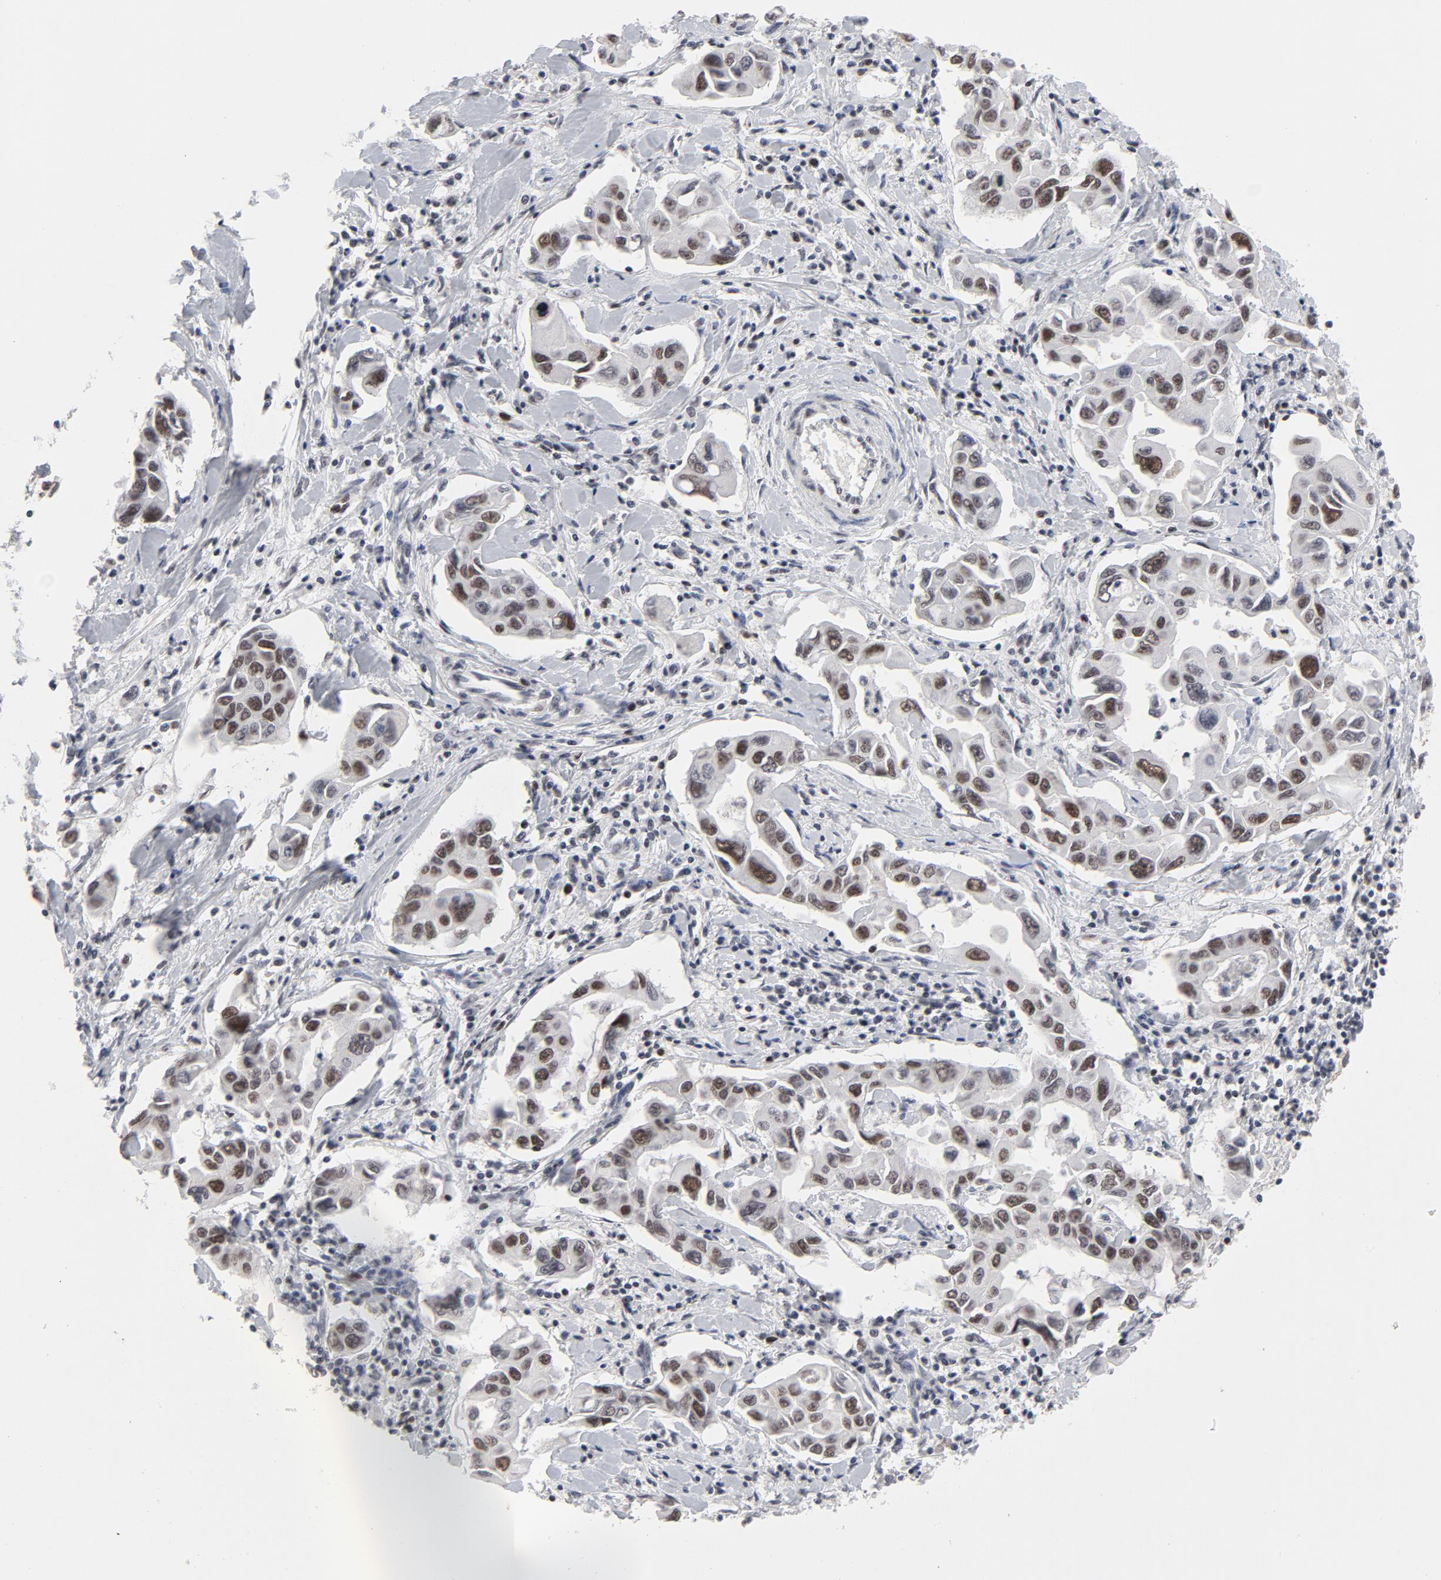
{"staining": {"intensity": "moderate", "quantity": "25%-75%", "location": "nuclear"}, "tissue": "lung cancer", "cell_type": "Tumor cells", "image_type": "cancer", "snomed": [{"axis": "morphology", "description": "Adenocarcinoma, NOS"}, {"axis": "topography", "description": "Lymph node"}, {"axis": "topography", "description": "Lung"}], "caption": "This is a photomicrograph of IHC staining of lung cancer (adenocarcinoma), which shows moderate staining in the nuclear of tumor cells.", "gene": "RFC4", "patient": {"sex": "male", "age": 64}}